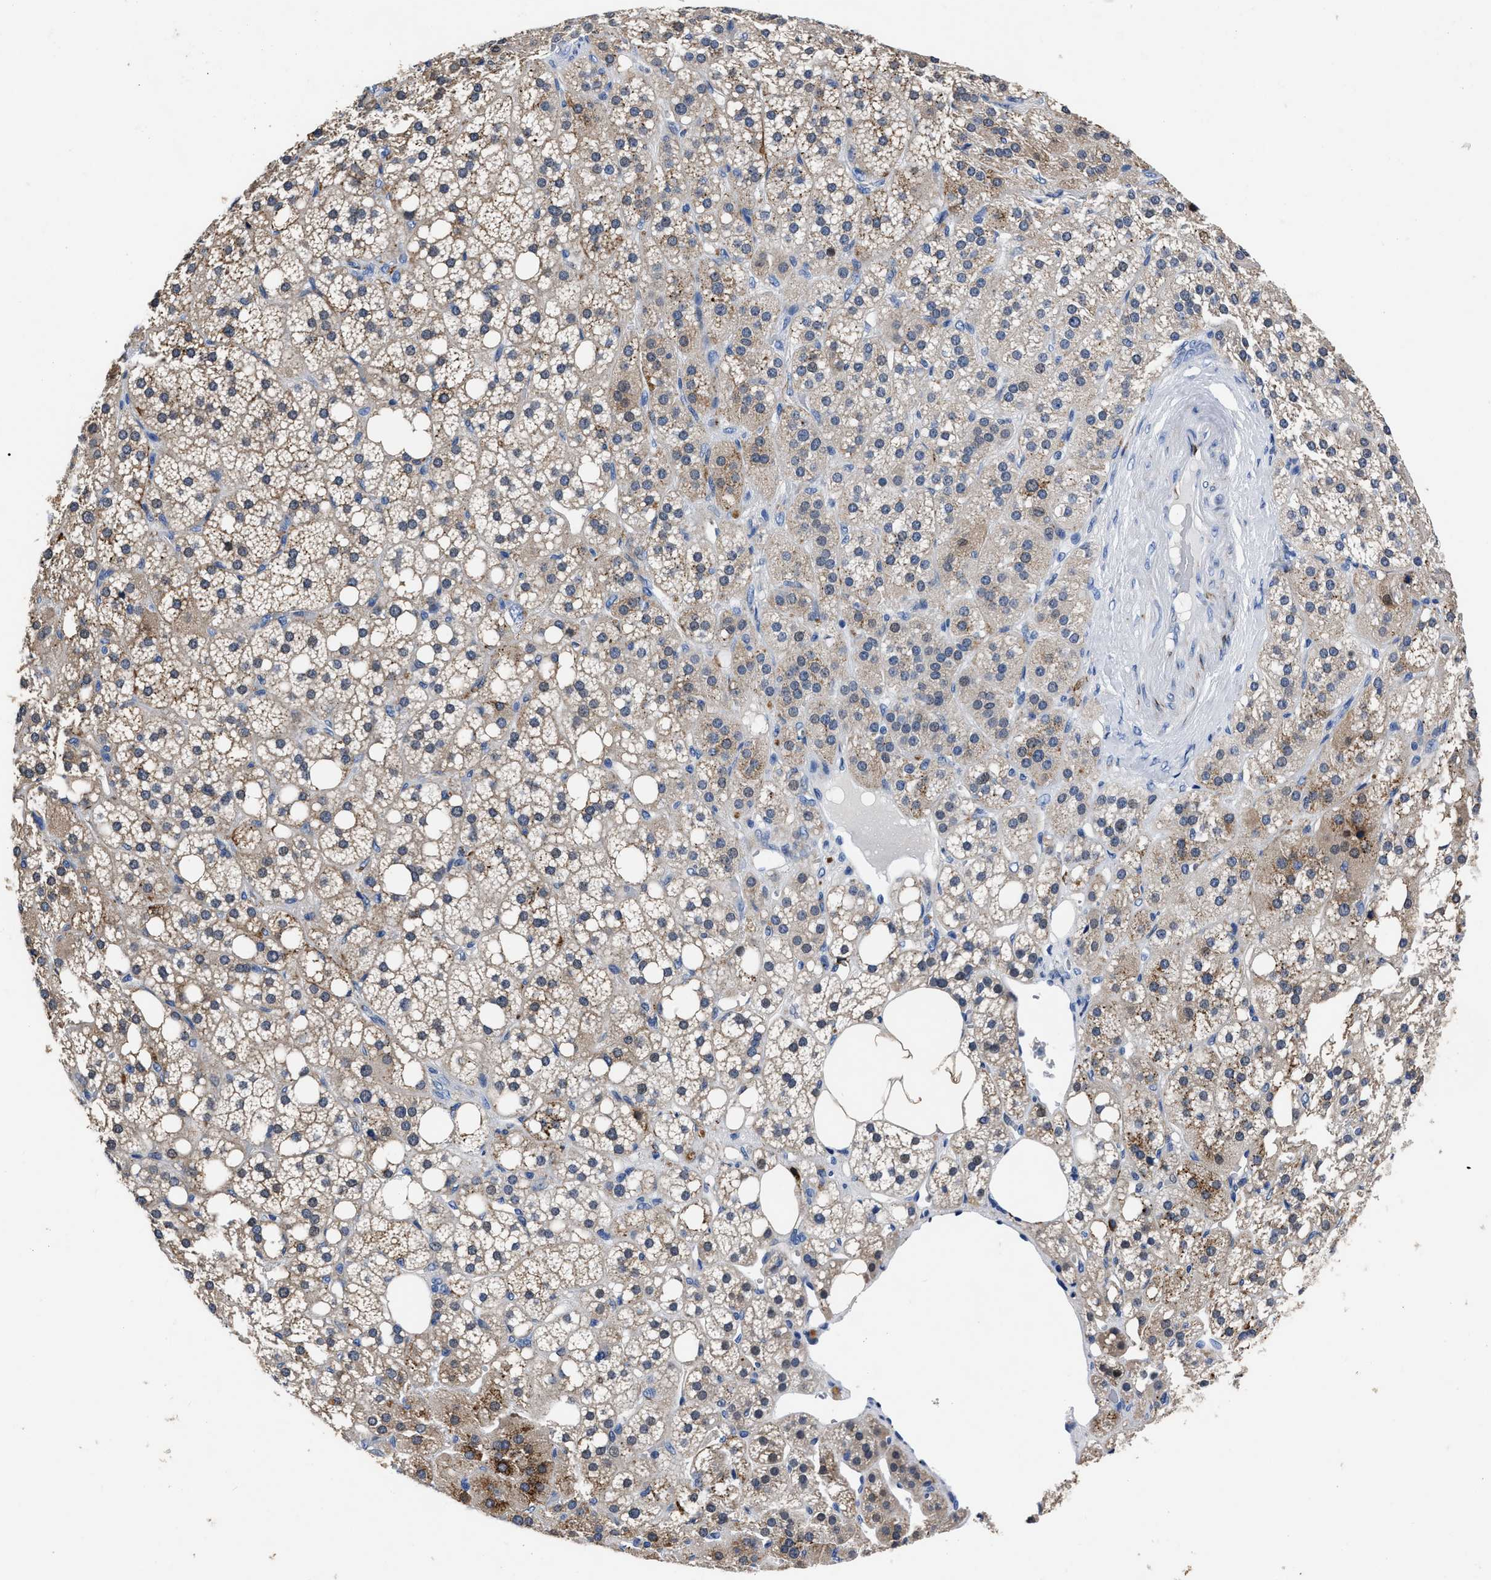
{"staining": {"intensity": "moderate", "quantity": "<25%", "location": "cytoplasmic/membranous,nuclear"}, "tissue": "adrenal gland", "cell_type": "Glandular cells", "image_type": "normal", "snomed": [{"axis": "morphology", "description": "Normal tissue, NOS"}, {"axis": "topography", "description": "Adrenal gland"}], "caption": "Adrenal gland stained with a brown dye demonstrates moderate cytoplasmic/membranous,nuclear positive staining in about <25% of glandular cells.", "gene": "OR10G3", "patient": {"sex": "female", "age": 59}}